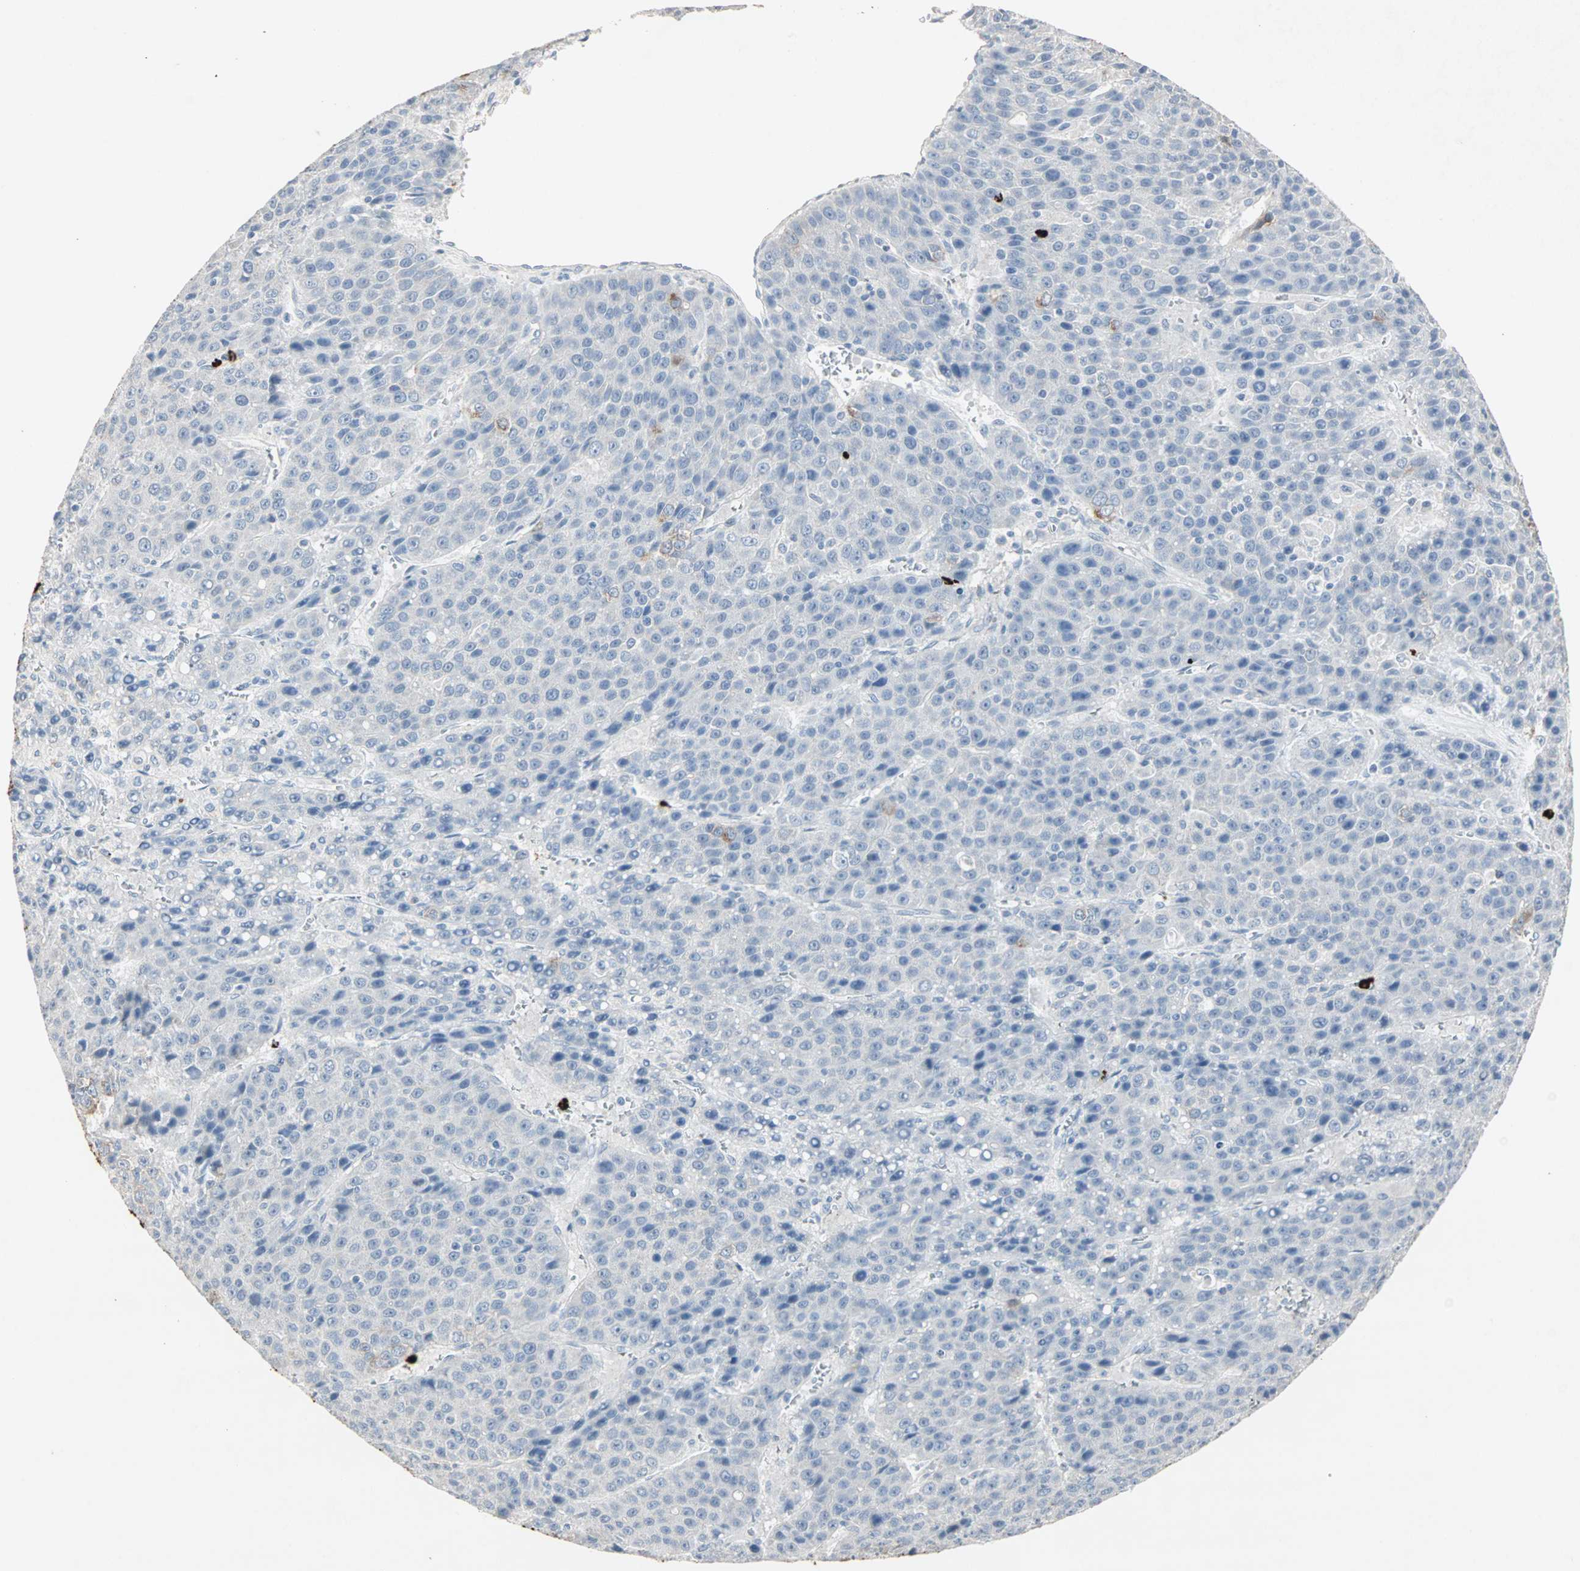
{"staining": {"intensity": "negative", "quantity": "none", "location": "none"}, "tissue": "liver cancer", "cell_type": "Tumor cells", "image_type": "cancer", "snomed": [{"axis": "morphology", "description": "Carcinoma, Hepatocellular, NOS"}, {"axis": "topography", "description": "Liver"}], "caption": "This is an immunohistochemistry (IHC) micrograph of human liver cancer. There is no staining in tumor cells.", "gene": "CEACAM6", "patient": {"sex": "female", "age": 53}}